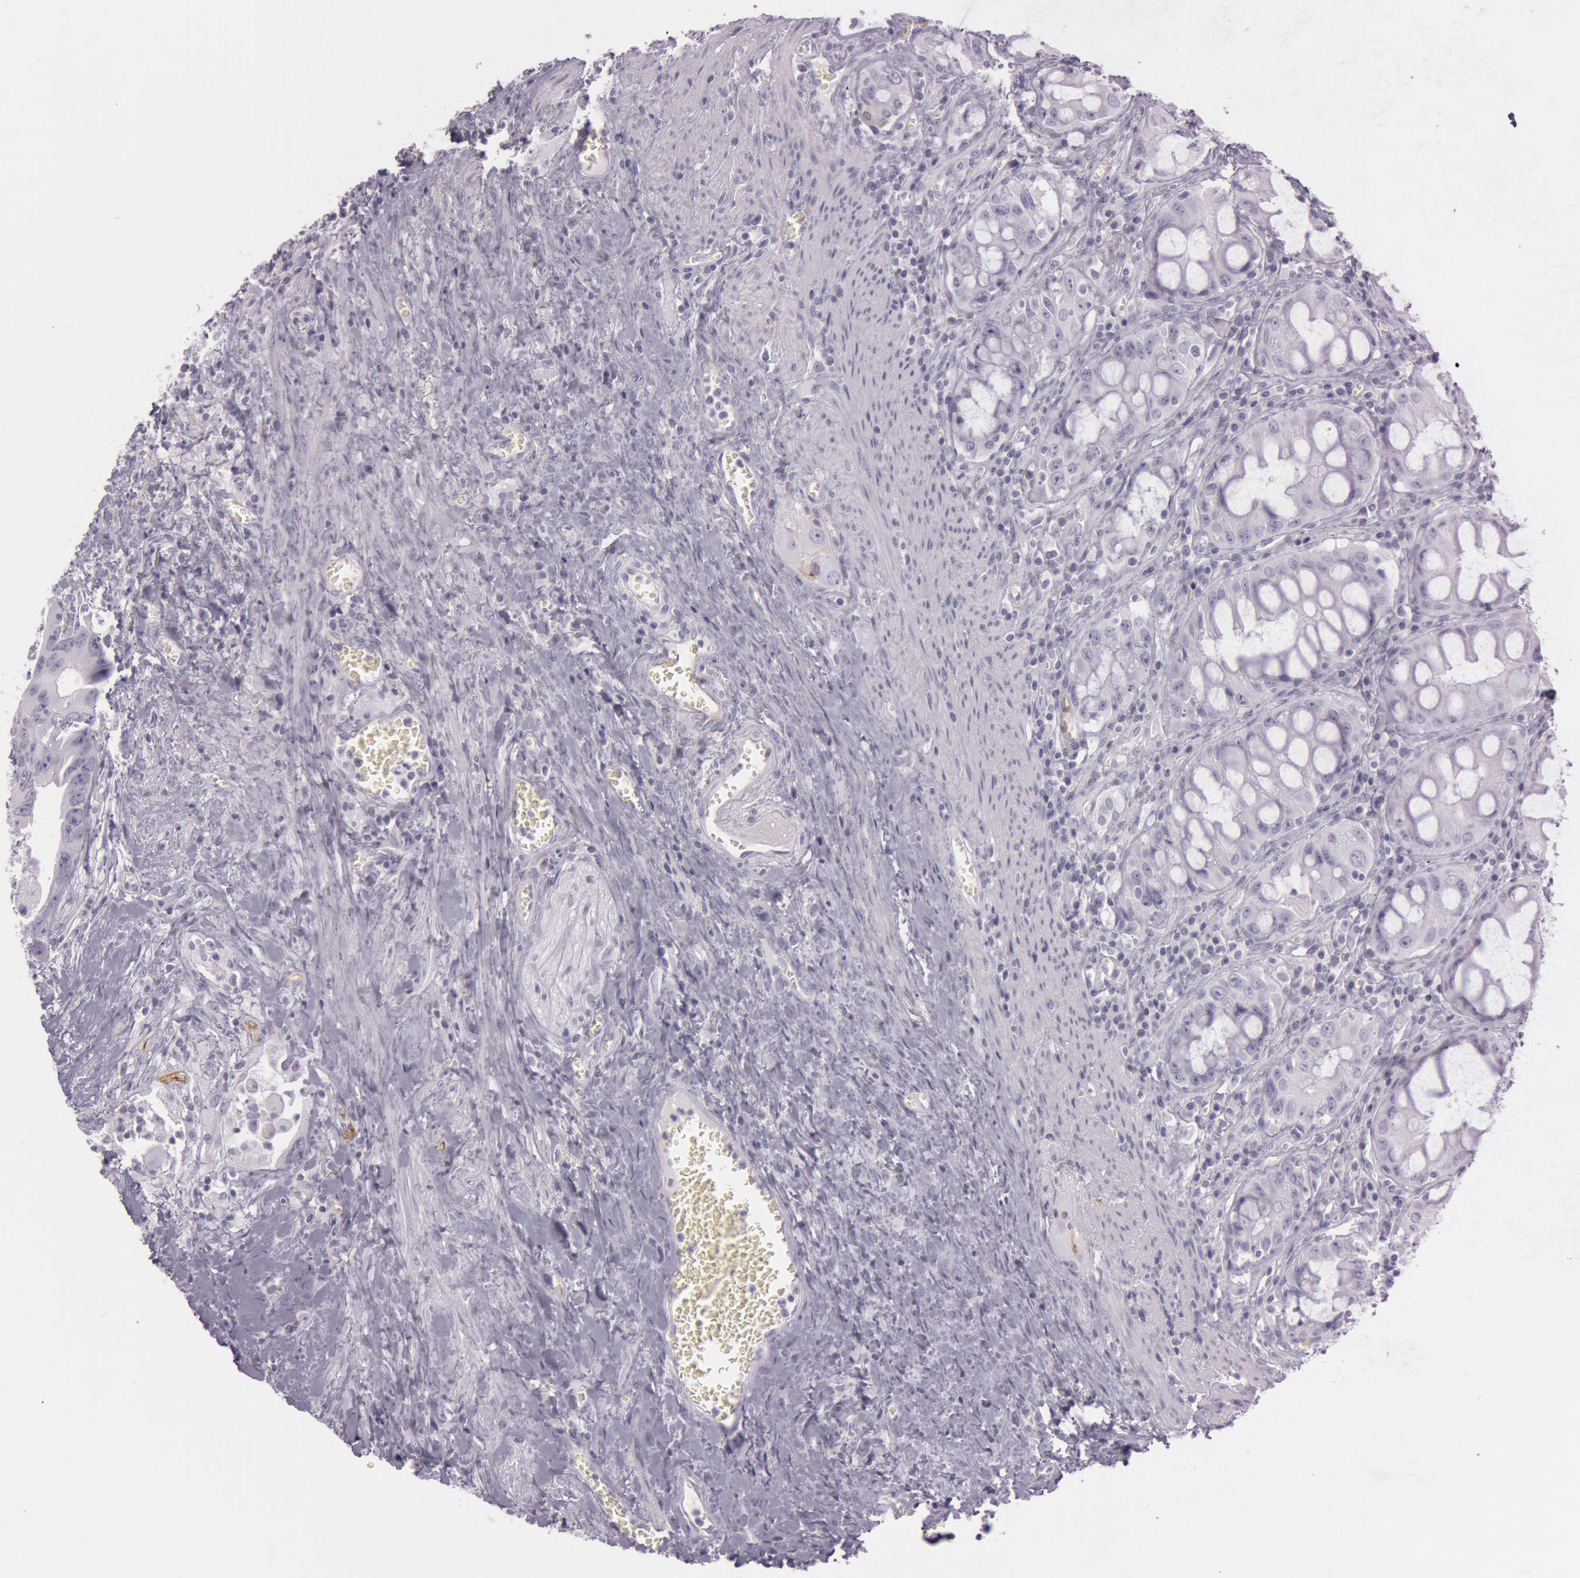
{"staining": {"intensity": "negative", "quantity": "none", "location": "none"}, "tissue": "colorectal cancer", "cell_type": "Tumor cells", "image_type": "cancer", "snomed": [{"axis": "morphology", "description": "Adenocarcinoma, NOS"}, {"axis": "topography", "description": "Rectum"}], "caption": "Colorectal adenocarcinoma was stained to show a protein in brown. There is no significant staining in tumor cells.", "gene": "FOLH1", "patient": {"sex": "male", "age": 70}}